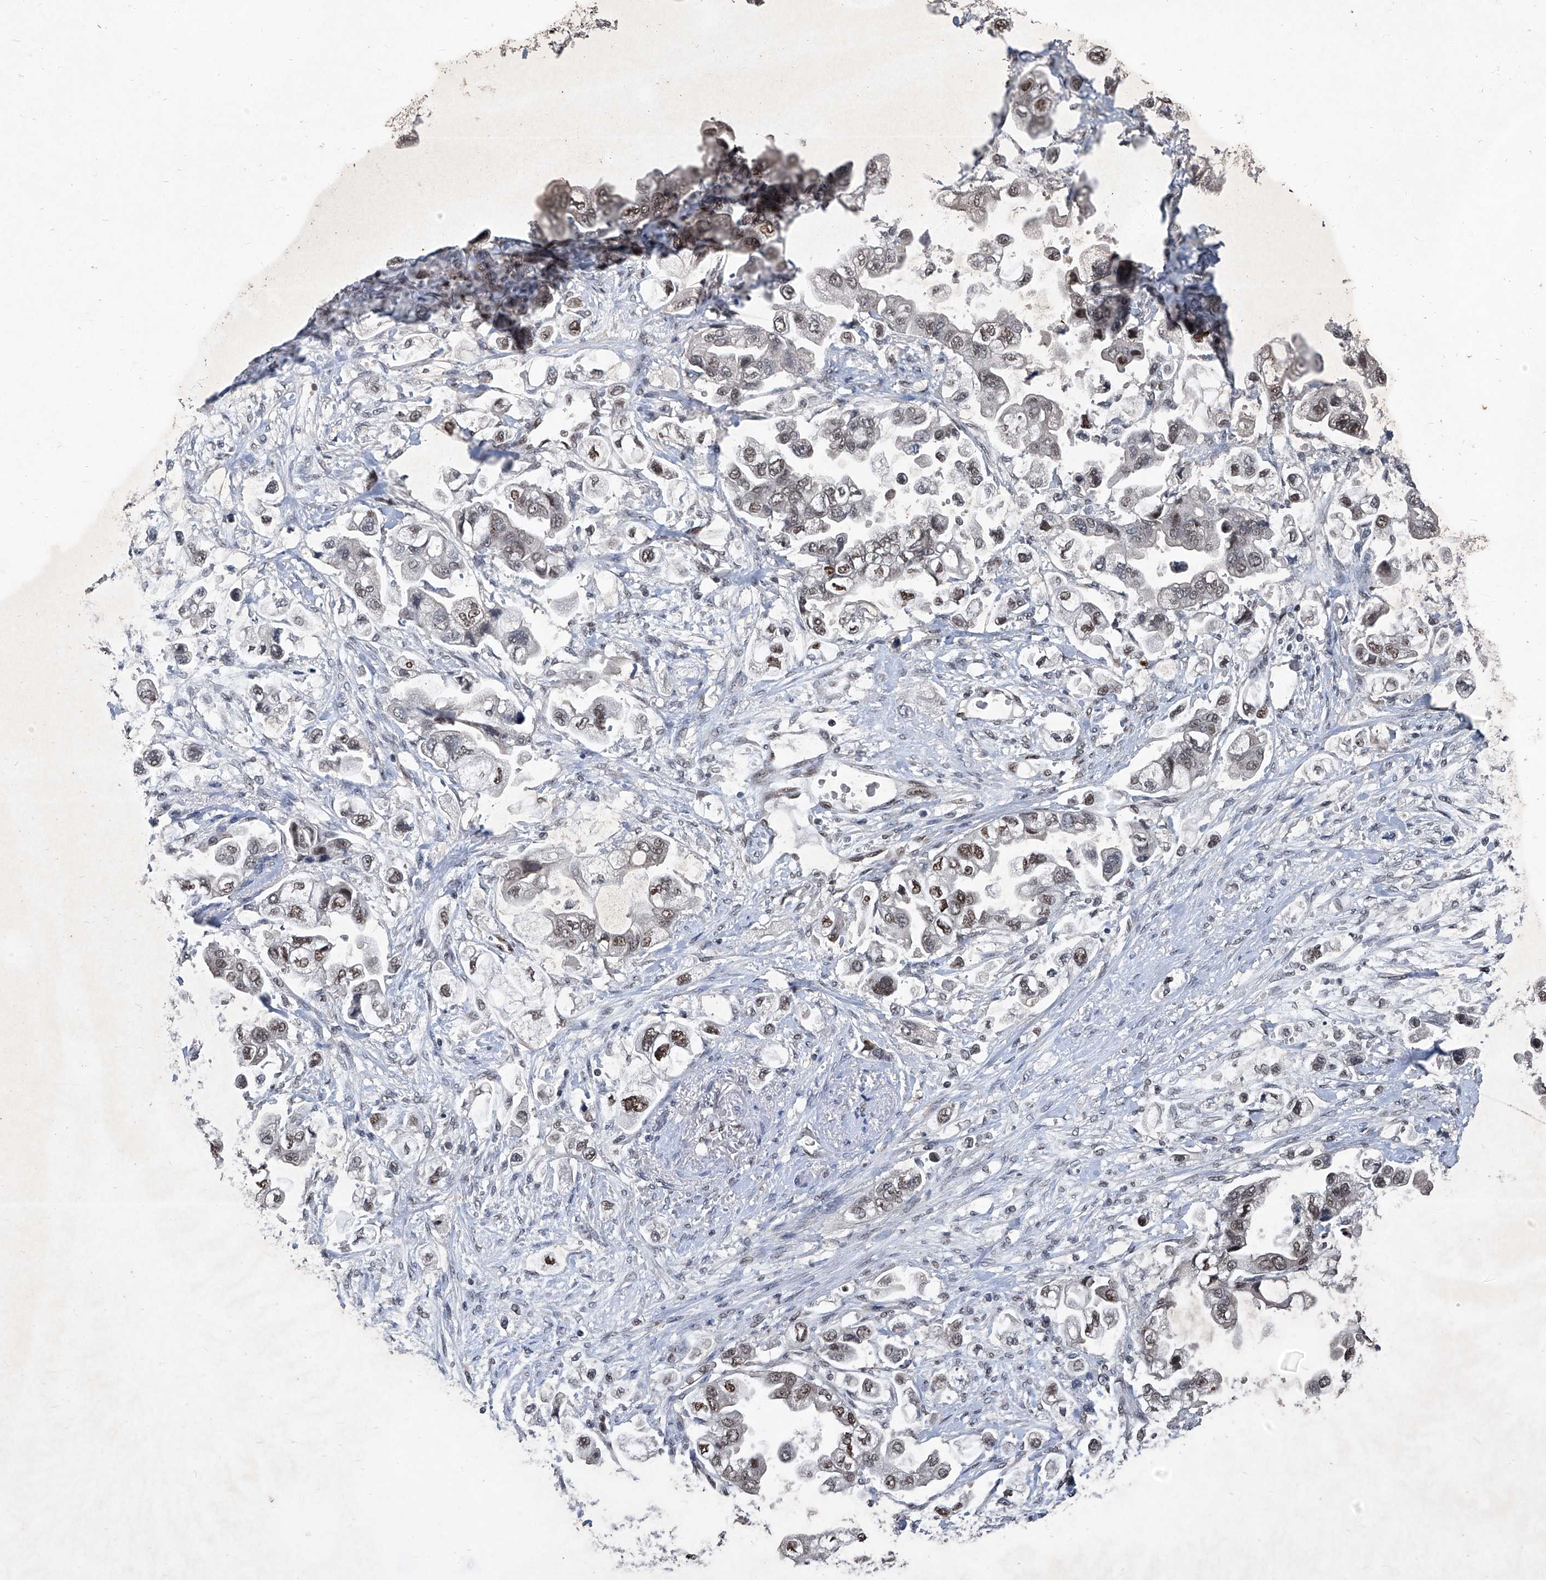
{"staining": {"intensity": "moderate", "quantity": ">75%", "location": "nuclear"}, "tissue": "stomach cancer", "cell_type": "Tumor cells", "image_type": "cancer", "snomed": [{"axis": "morphology", "description": "Adenocarcinoma, NOS"}, {"axis": "topography", "description": "Stomach"}], "caption": "The histopathology image exhibits staining of stomach adenocarcinoma, revealing moderate nuclear protein positivity (brown color) within tumor cells.", "gene": "DDX39B", "patient": {"sex": "male", "age": 62}}